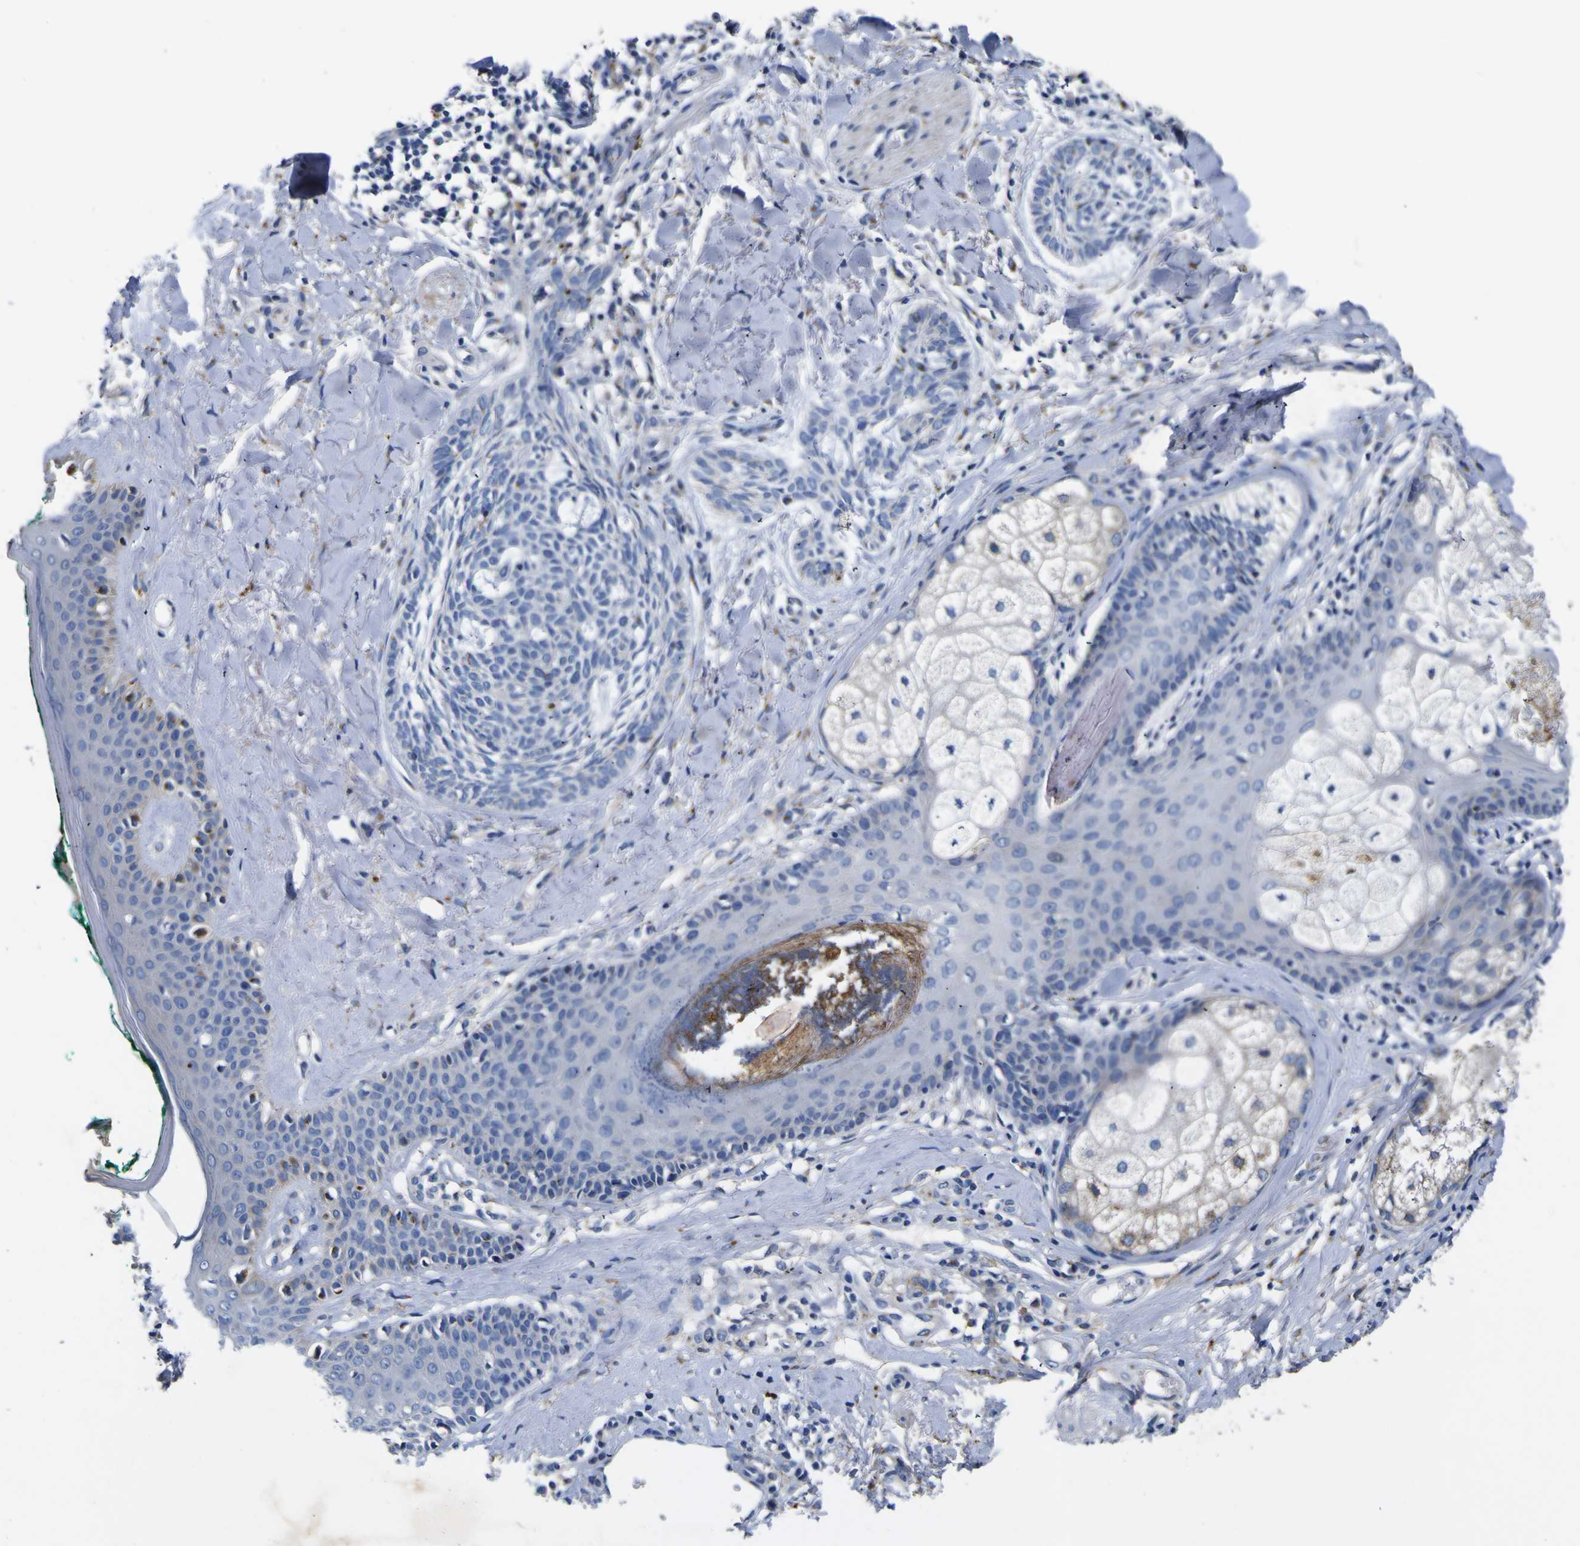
{"staining": {"intensity": "negative", "quantity": "none", "location": "none"}, "tissue": "skin cancer", "cell_type": "Tumor cells", "image_type": "cancer", "snomed": [{"axis": "morphology", "description": "Basal cell carcinoma"}, {"axis": "topography", "description": "Skin"}], "caption": "Immunohistochemistry of skin cancer demonstrates no positivity in tumor cells. The staining is performed using DAB brown chromogen with nuclei counter-stained in using hematoxylin.", "gene": "COA1", "patient": {"sex": "male", "age": 43}}